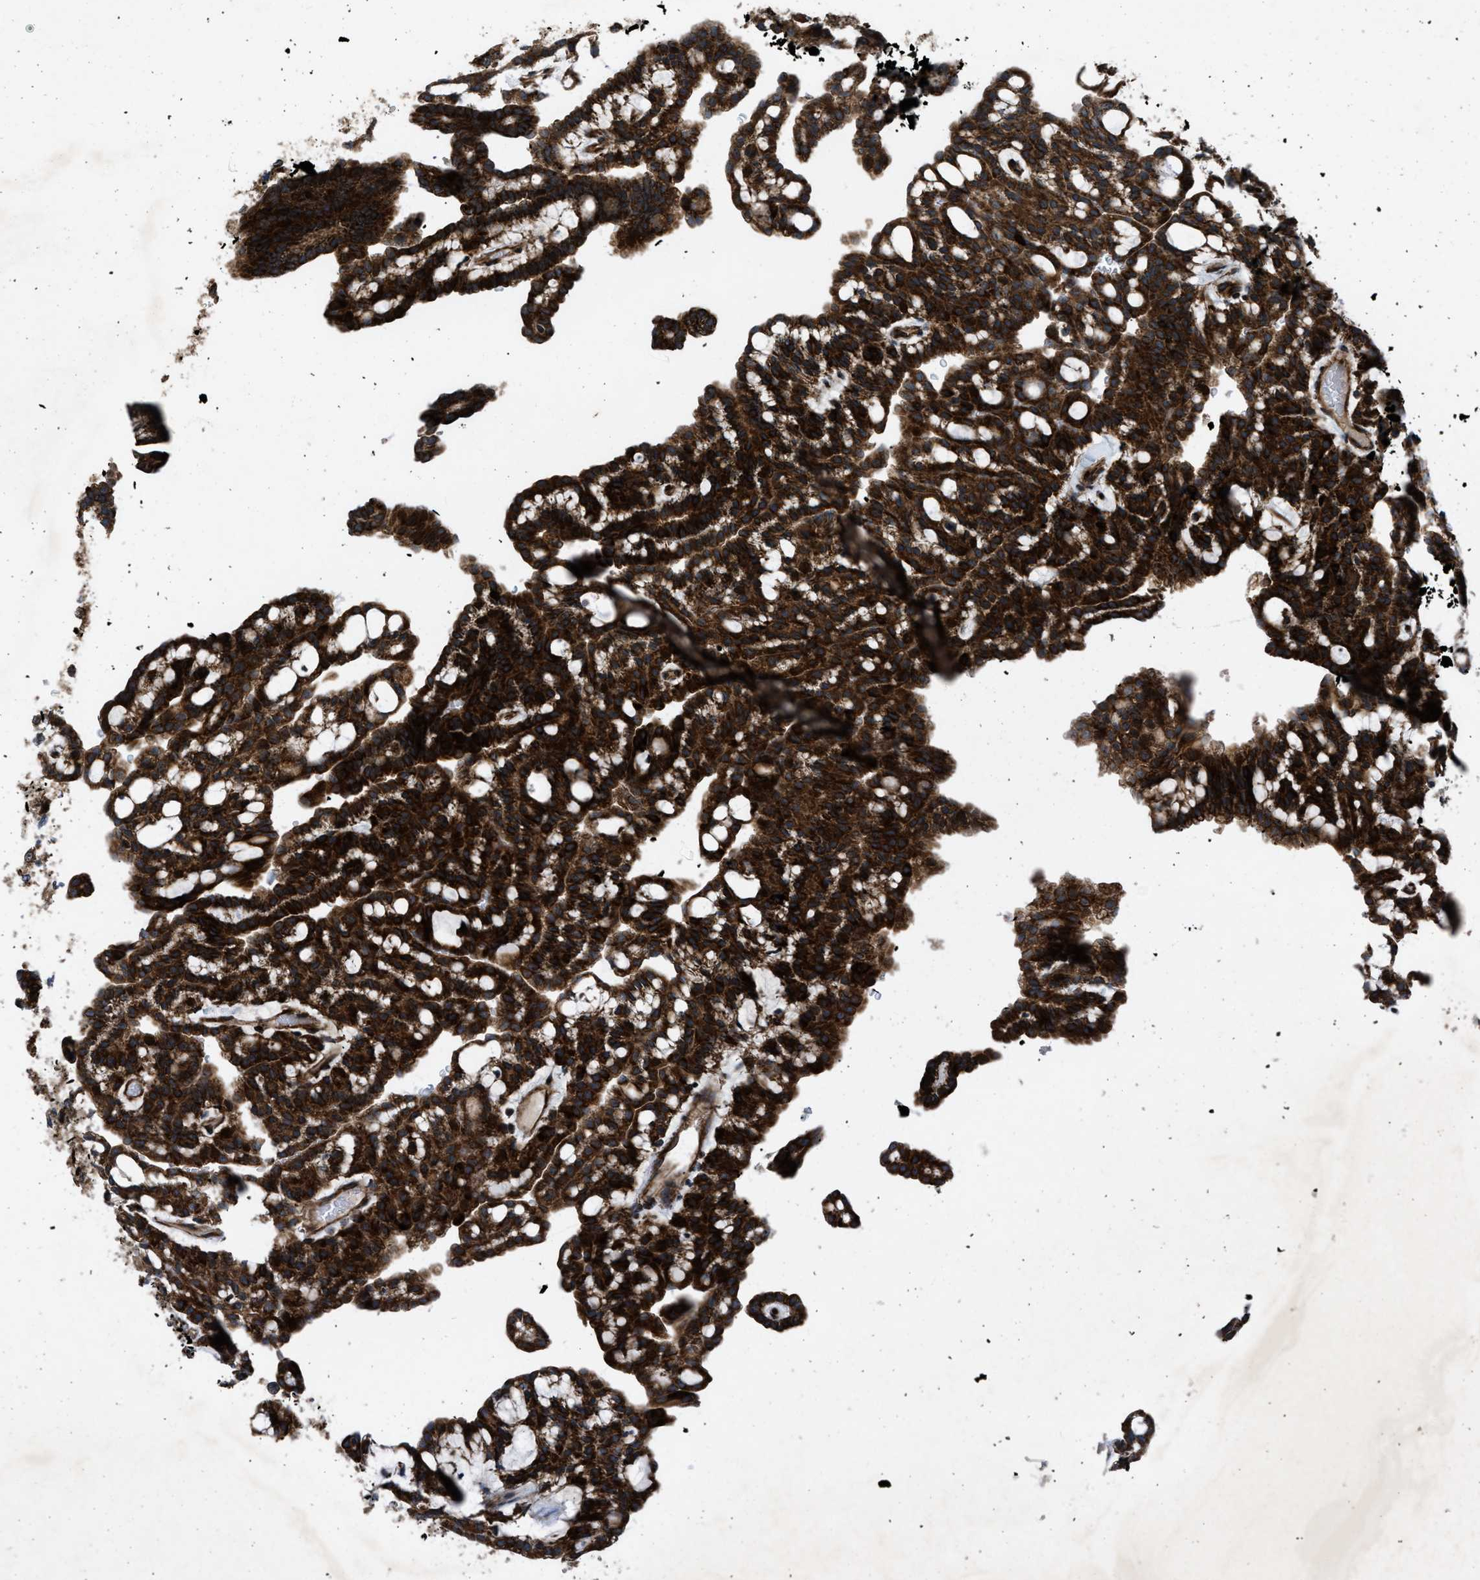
{"staining": {"intensity": "strong", "quantity": ">75%", "location": "cytoplasmic/membranous"}, "tissue": "renal cancer", "cell_type": "Tumor cells", "image_type": "cancer", "snomed": [{"axis": "morphology", "description": "Adenocarcinoma, NOS"}, {"axis": "topography", "description": "Kidney"}], "caption": "Immunohistochemical staining of human renal cancer demonstrates high levels of strong cytoplasmic/membranous protein staining in about >75% of tumor cells.", "gene": "PER3", "patient": {"sex": "male", "age": 63}}